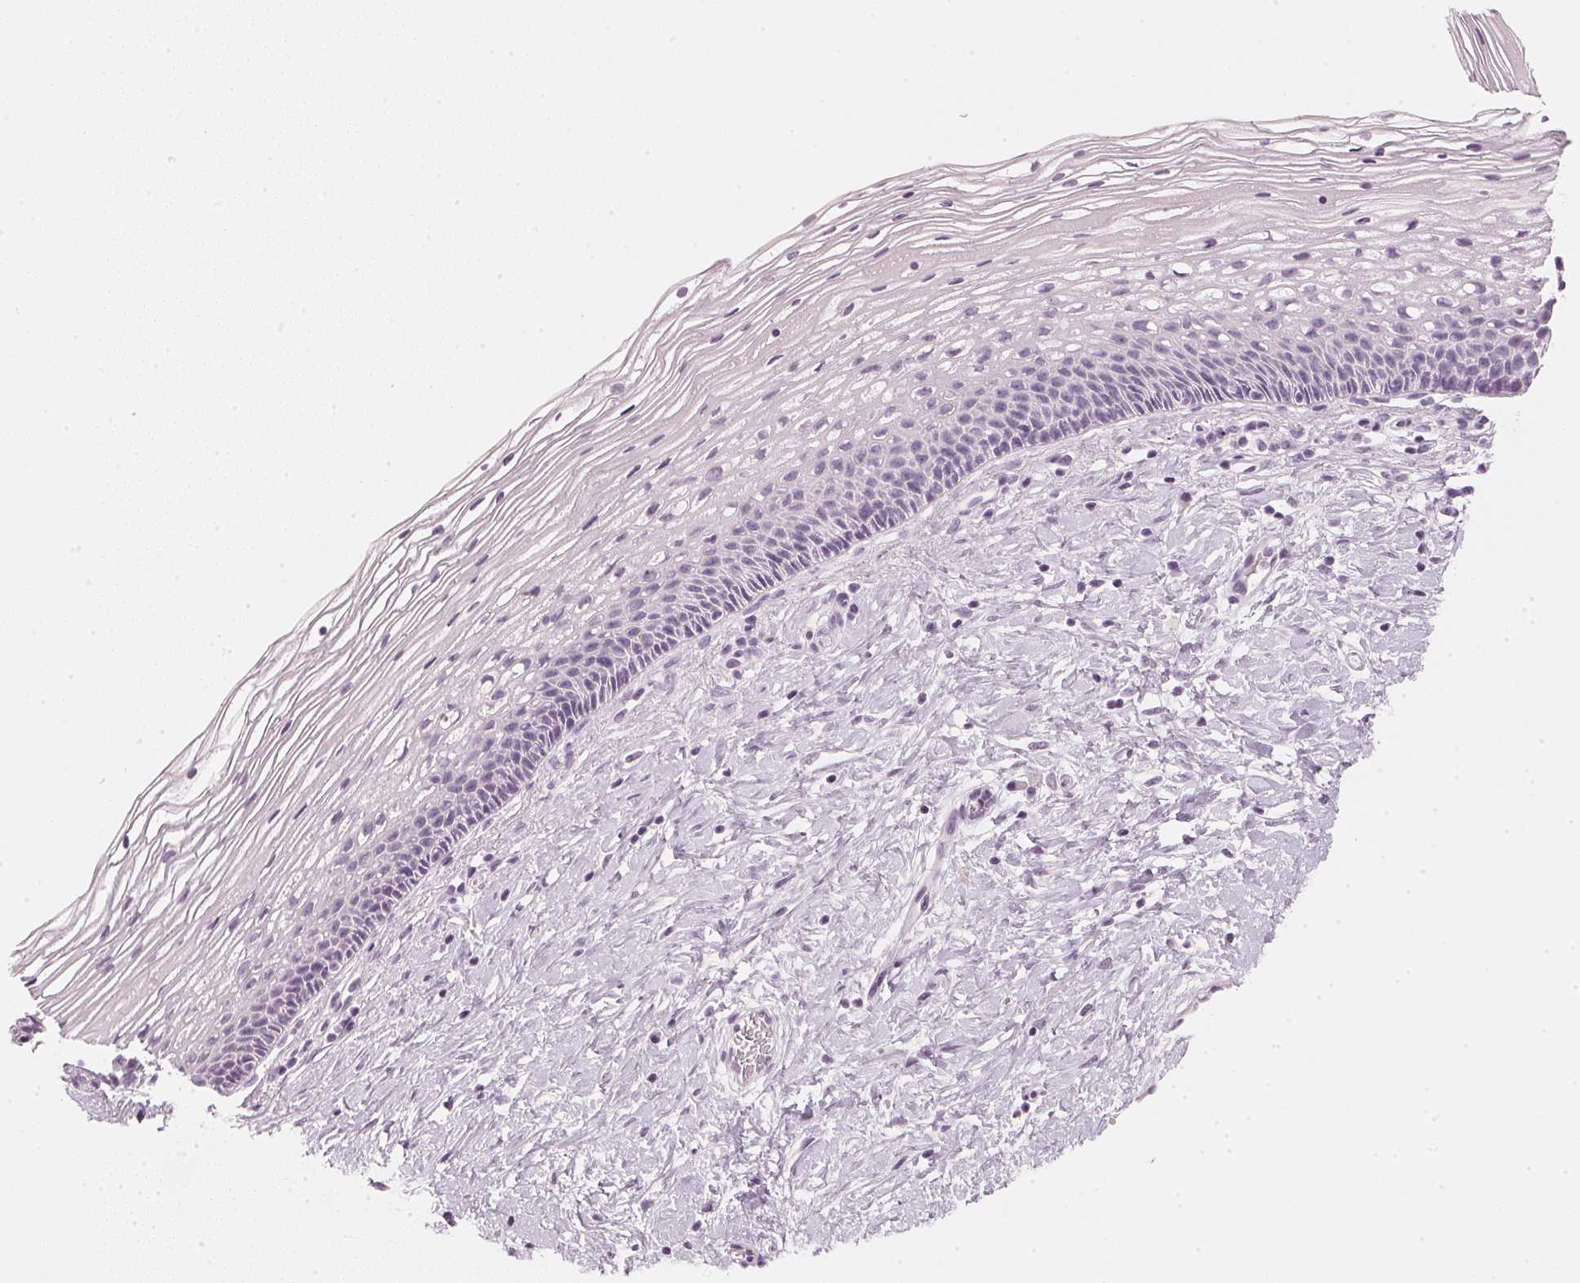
{"staining": {"intensity": "weak", "quantity": "25%-75%", "location": "cytoplasmic/membranous"}, "tissue": "cervix", "cell_type": "Glandular cells", "image_type": "normal", "snomed": [{"axis": "morphology", "description": "Normal tissue, NOS"}, {"axis": "topography", "description": "Cervix"}], "caption": "The image demonstrates immunohistochemical staining of benign cervix. There is weak cytoplasmic/membranous staining is seen in about 25%-75% of glandular cells.", "gene": "CHST4", "patient": {"sex": "female", "age": 34}}